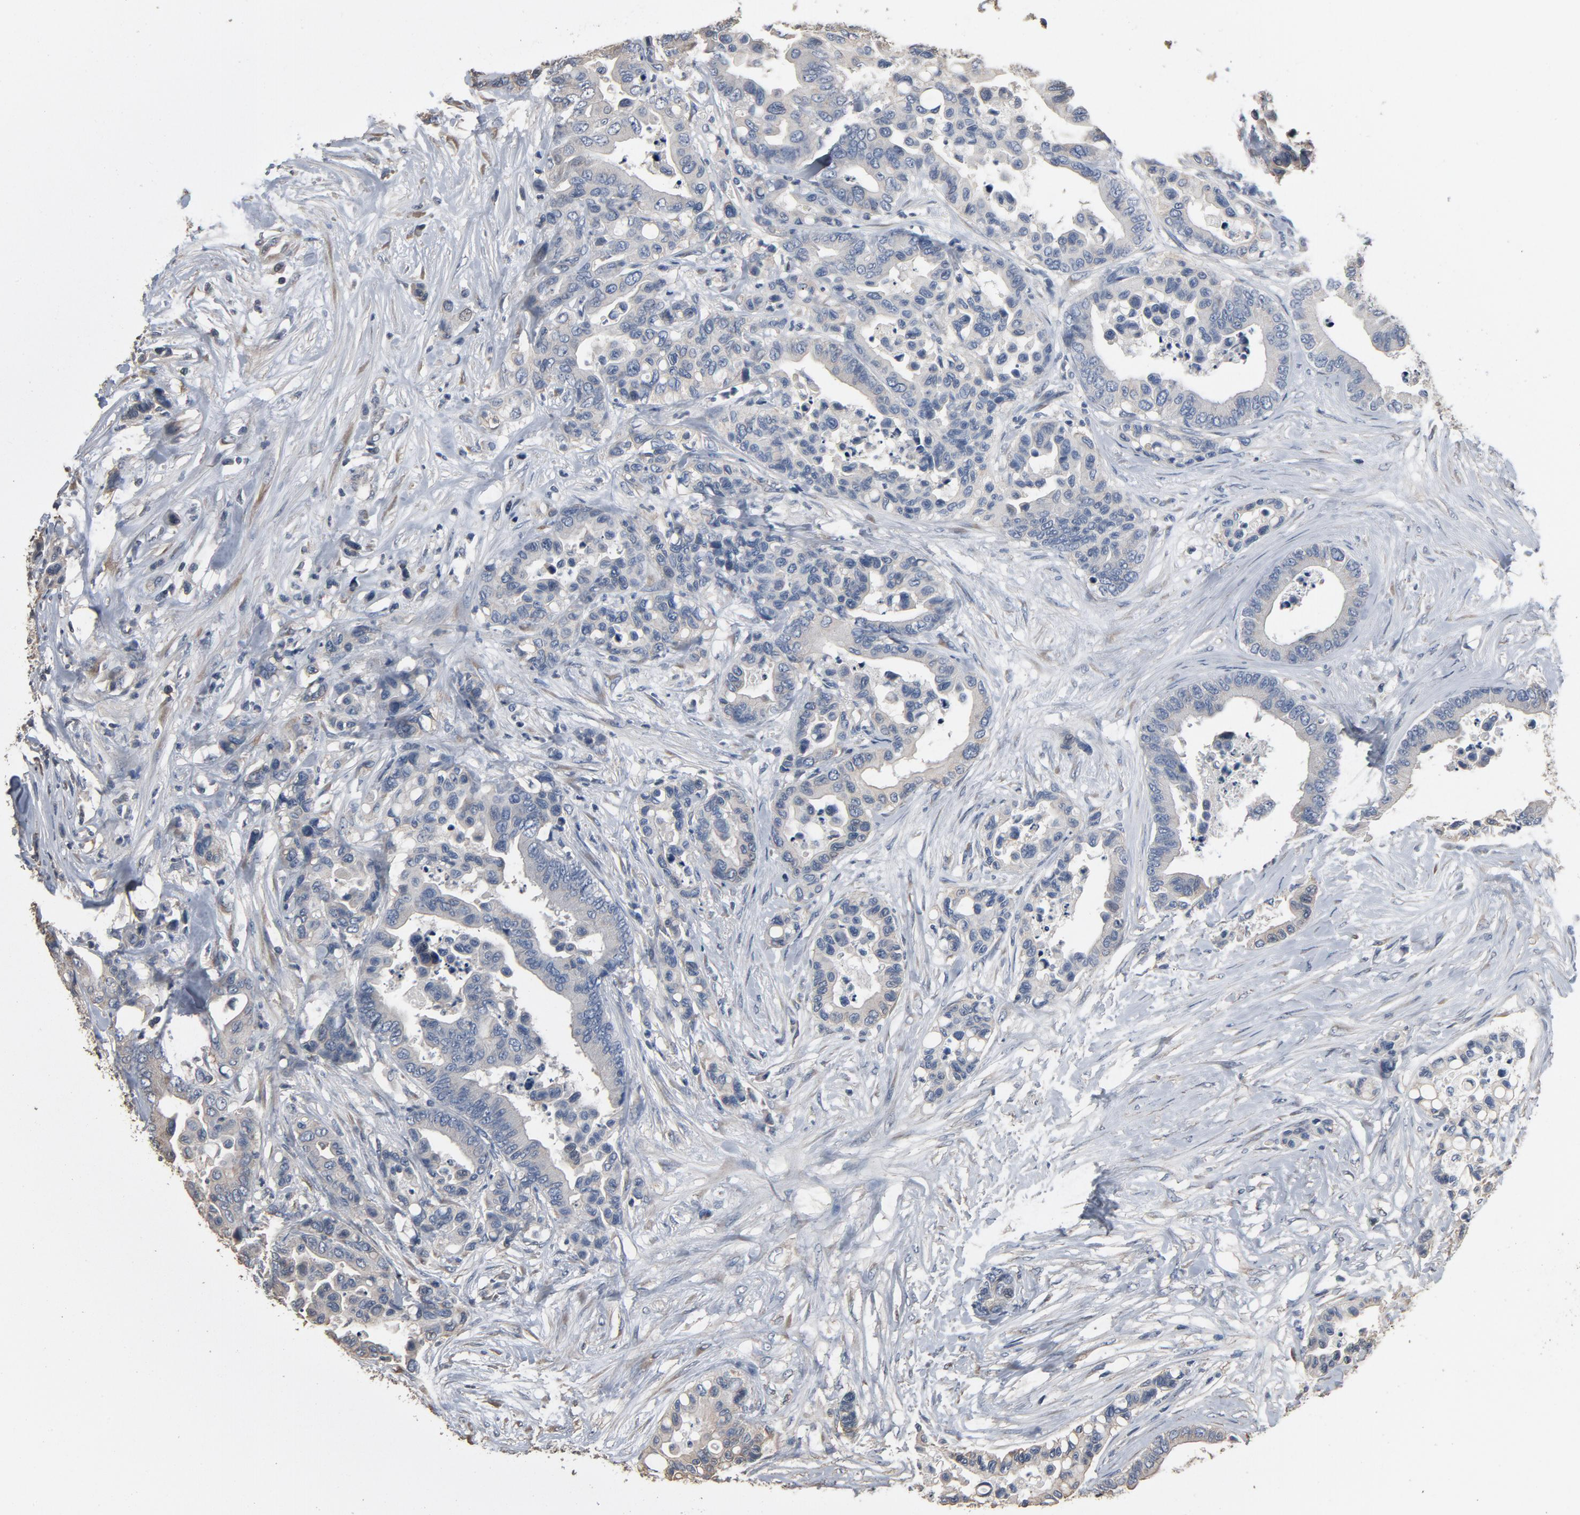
{"staining": {"intensity": "negative", "quantity": "none", "location": "none"}, "tissue": "colorectal cancer", "cell_type": "Tumor cells", "image_type": "cancer", "snomed": [{"axis": "morphology", "description": "Adenocarcinoma, NOS"}, {"axis": "topography", "description": "Colon"}], "caption": "A micrograph of human colorectal adenocarcinoma is negative for staining in tumor cells.", "gene": "SOX6", "patient": {"sex": "male", "age": 82}}